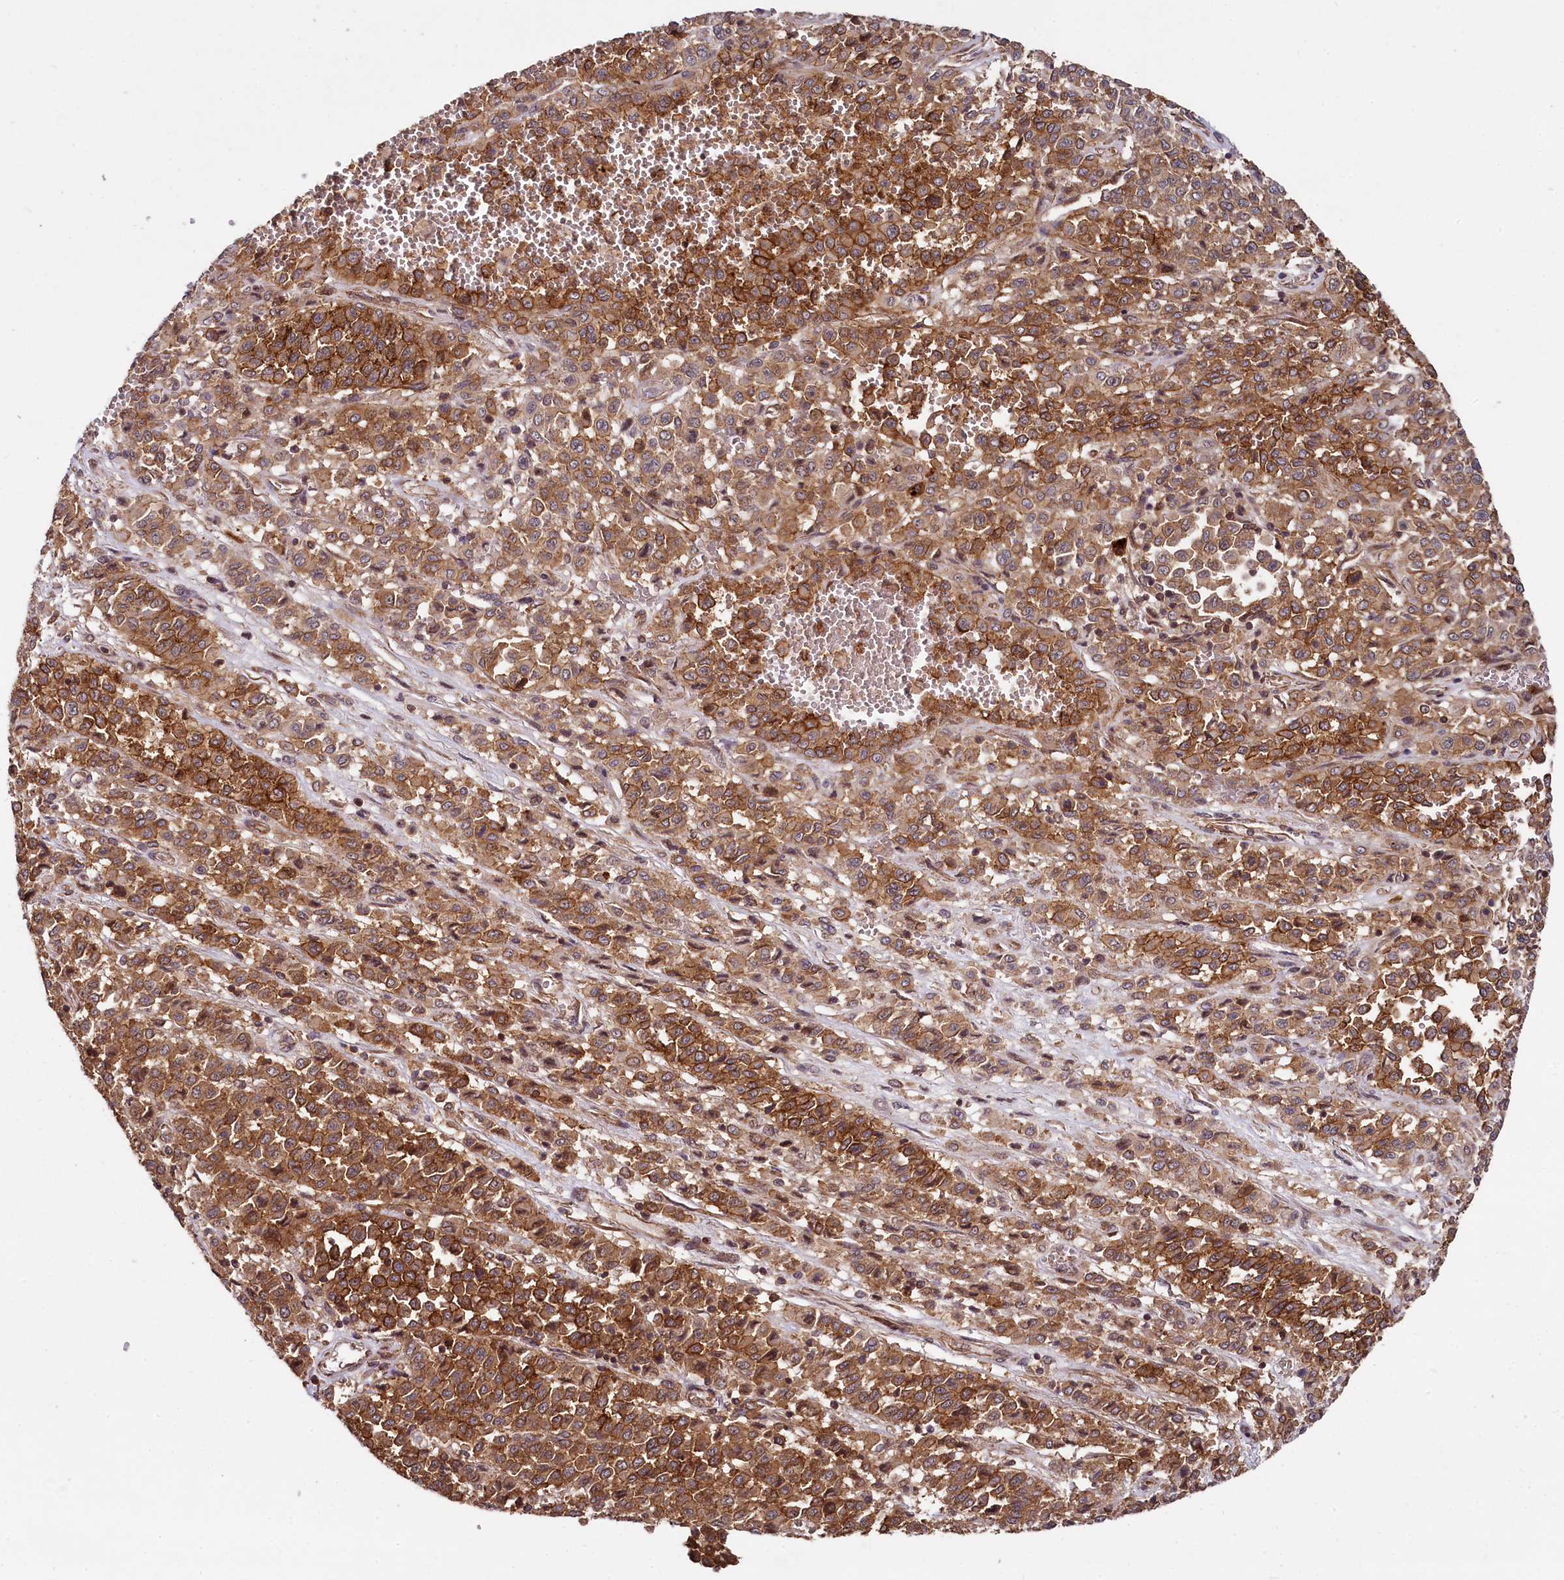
{"staining": {"intensity": "strong", "quantity": ">75%", "location": "cytoplasmic/membranous"}, "tissue": "melanoma", "cell_type": "Tumor cells", "image_type": "cancer", "snomed": [{"axis": "morphology", "description": "Malignant melanoma, Metastatic site"}, {"axis": "topography", "description": "Pancreas"}], "caption": "Human malignant melanoma (metastatic site) stained with a brown dye exhibits strong cytoplasmic/membranous positive positivity in approximately >75% of tumor cells.", "gene": "SVIP", "patient": {"sex": "female", "age": 30}}